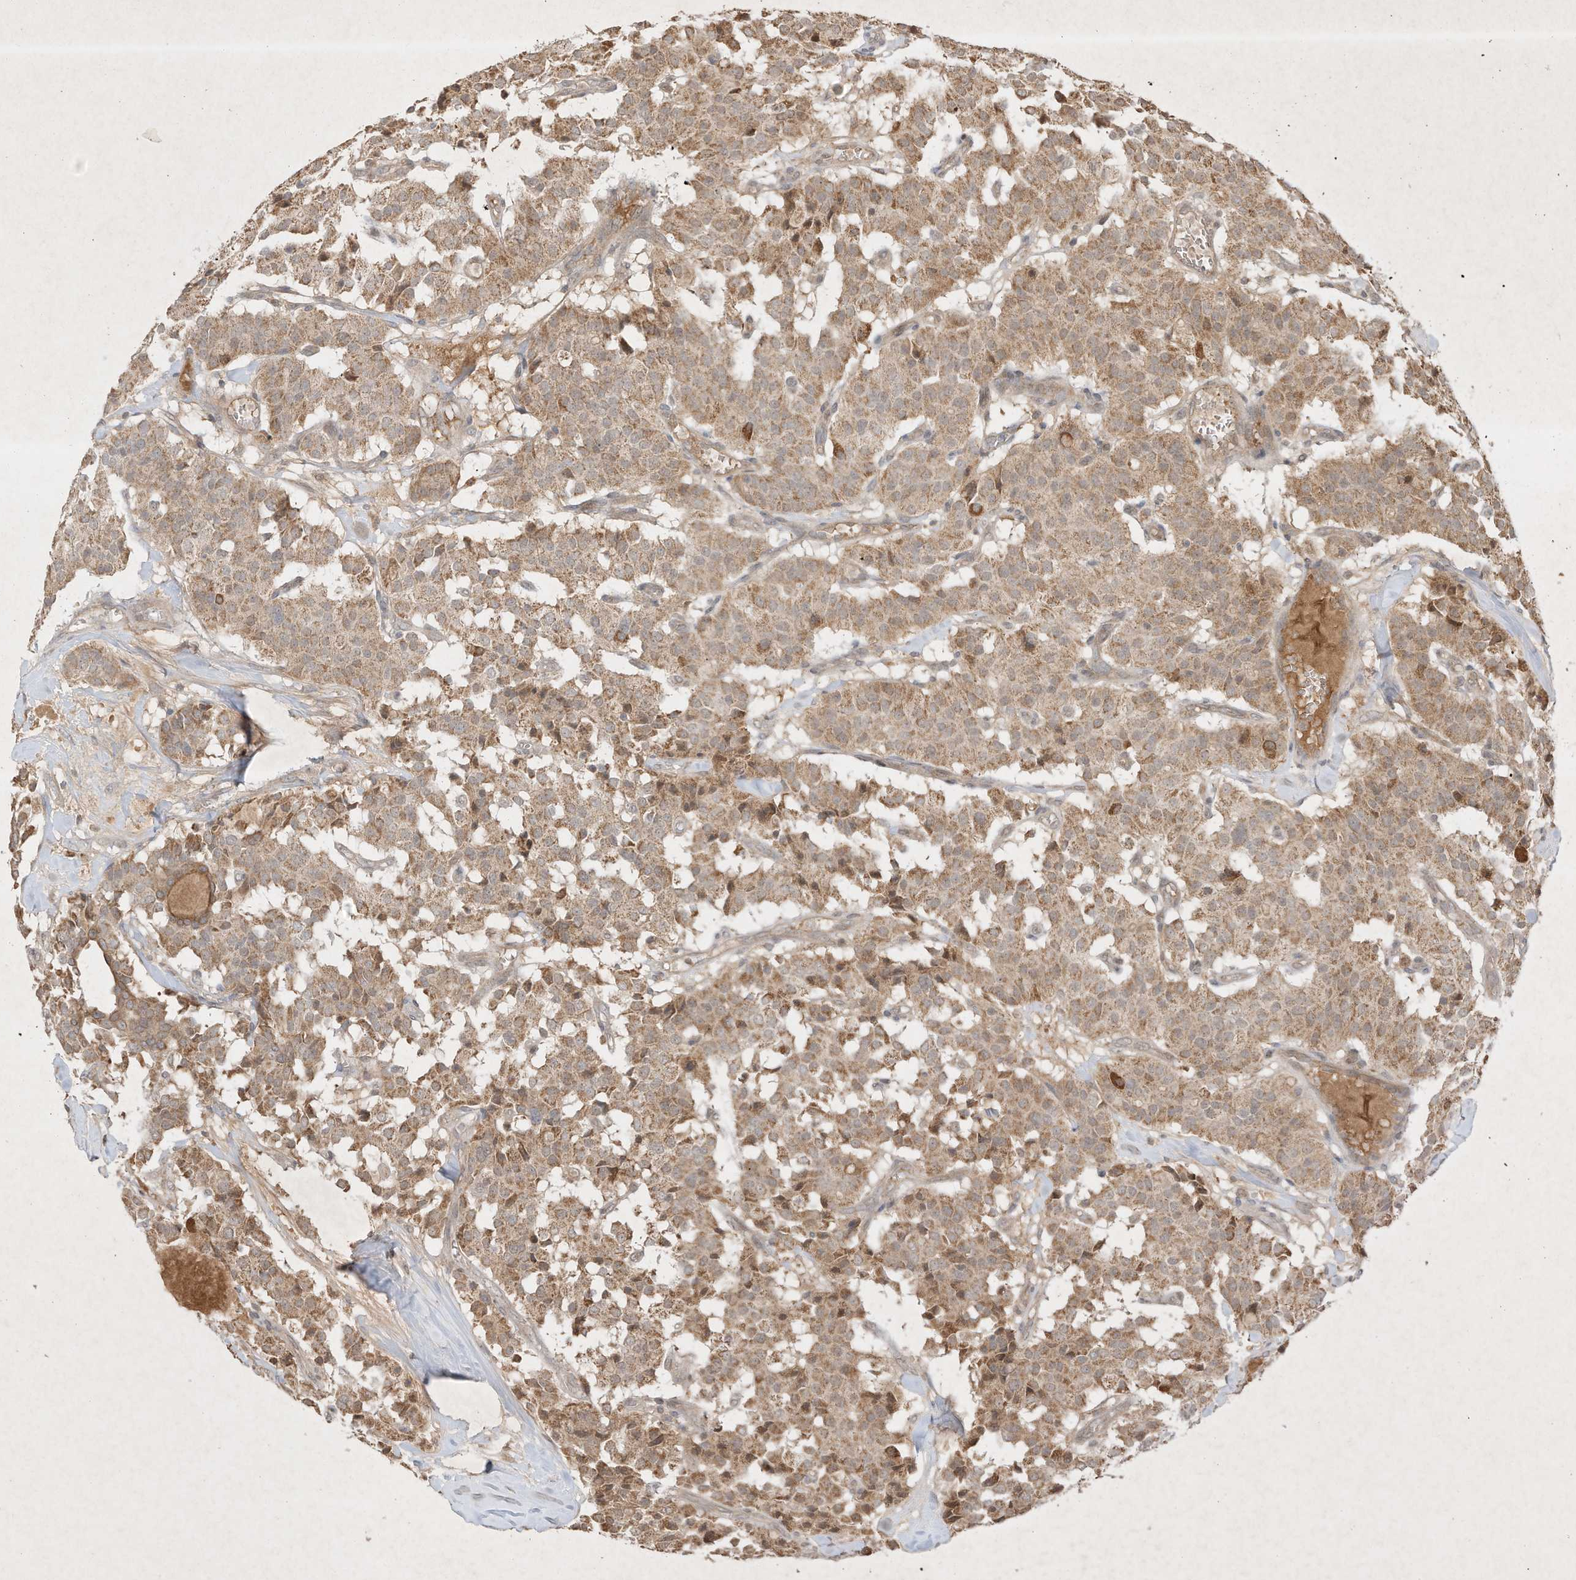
{"staining": {"intensity": "moderate", "quantity": ">75%", "location": "cytoplasmic/membranous"}, "tissue": "carcinoid", "cell_type": "Tumor cells", "image_type": "cancer", "snomed": [{"axis": "morphology", "description": "Carcinoid, malignant, NOS"}, {"axis": "topography", "description": "Lung"}], "caption": "Carcinoid (malignant) stained with a brown dye exhibits moderate cytoplasmic/membranous positive expression in approximately >75% of tumor cells.", "gene": "BTRC", "patient": {"sex": "male", "age": 30}}